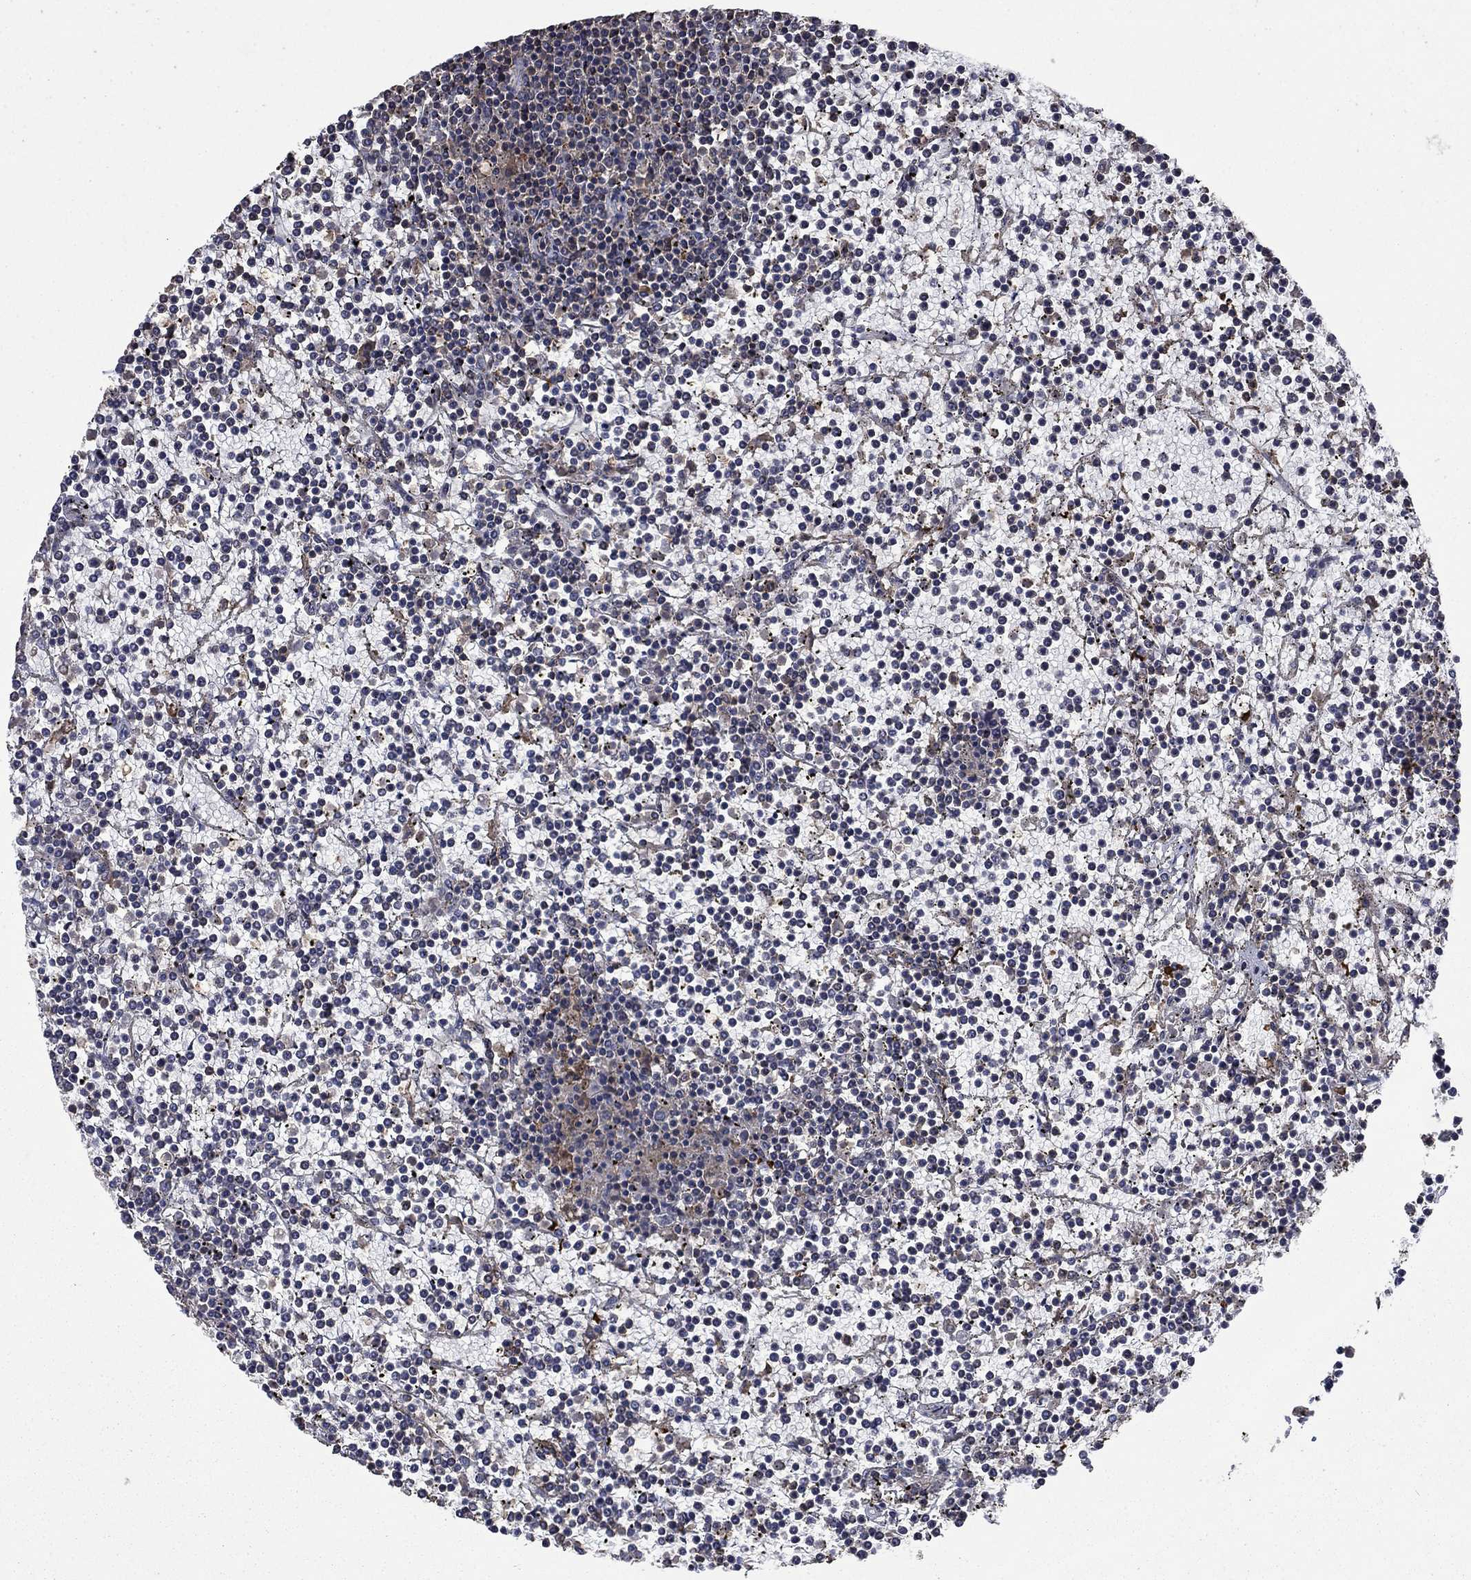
{"staining": {"intensity": "negative", "quantity": "none", "location": "none"}, "tissue": "lymphoma", "cell_type": "Tumor cells", "image_type": "cancer", "snomed": [{"axis": "morphology", "description": "Malignant lymphoma, non-Hodgkin's type, Low grade"}, {"axis": "topography", "description": "Spleen"}], "caption": "The IHC image has no significant staining in tumor cells of low-grade malignant lymphoma, non-Hodgkin's type tissue. The staining is performed using DAB (3,3'-diaminobenzidine) brown chromogen with nuclei counter-stained in using hematoxylin.", "gene": "PDE3A", "patient": {"sex": "female", "age": 19}}